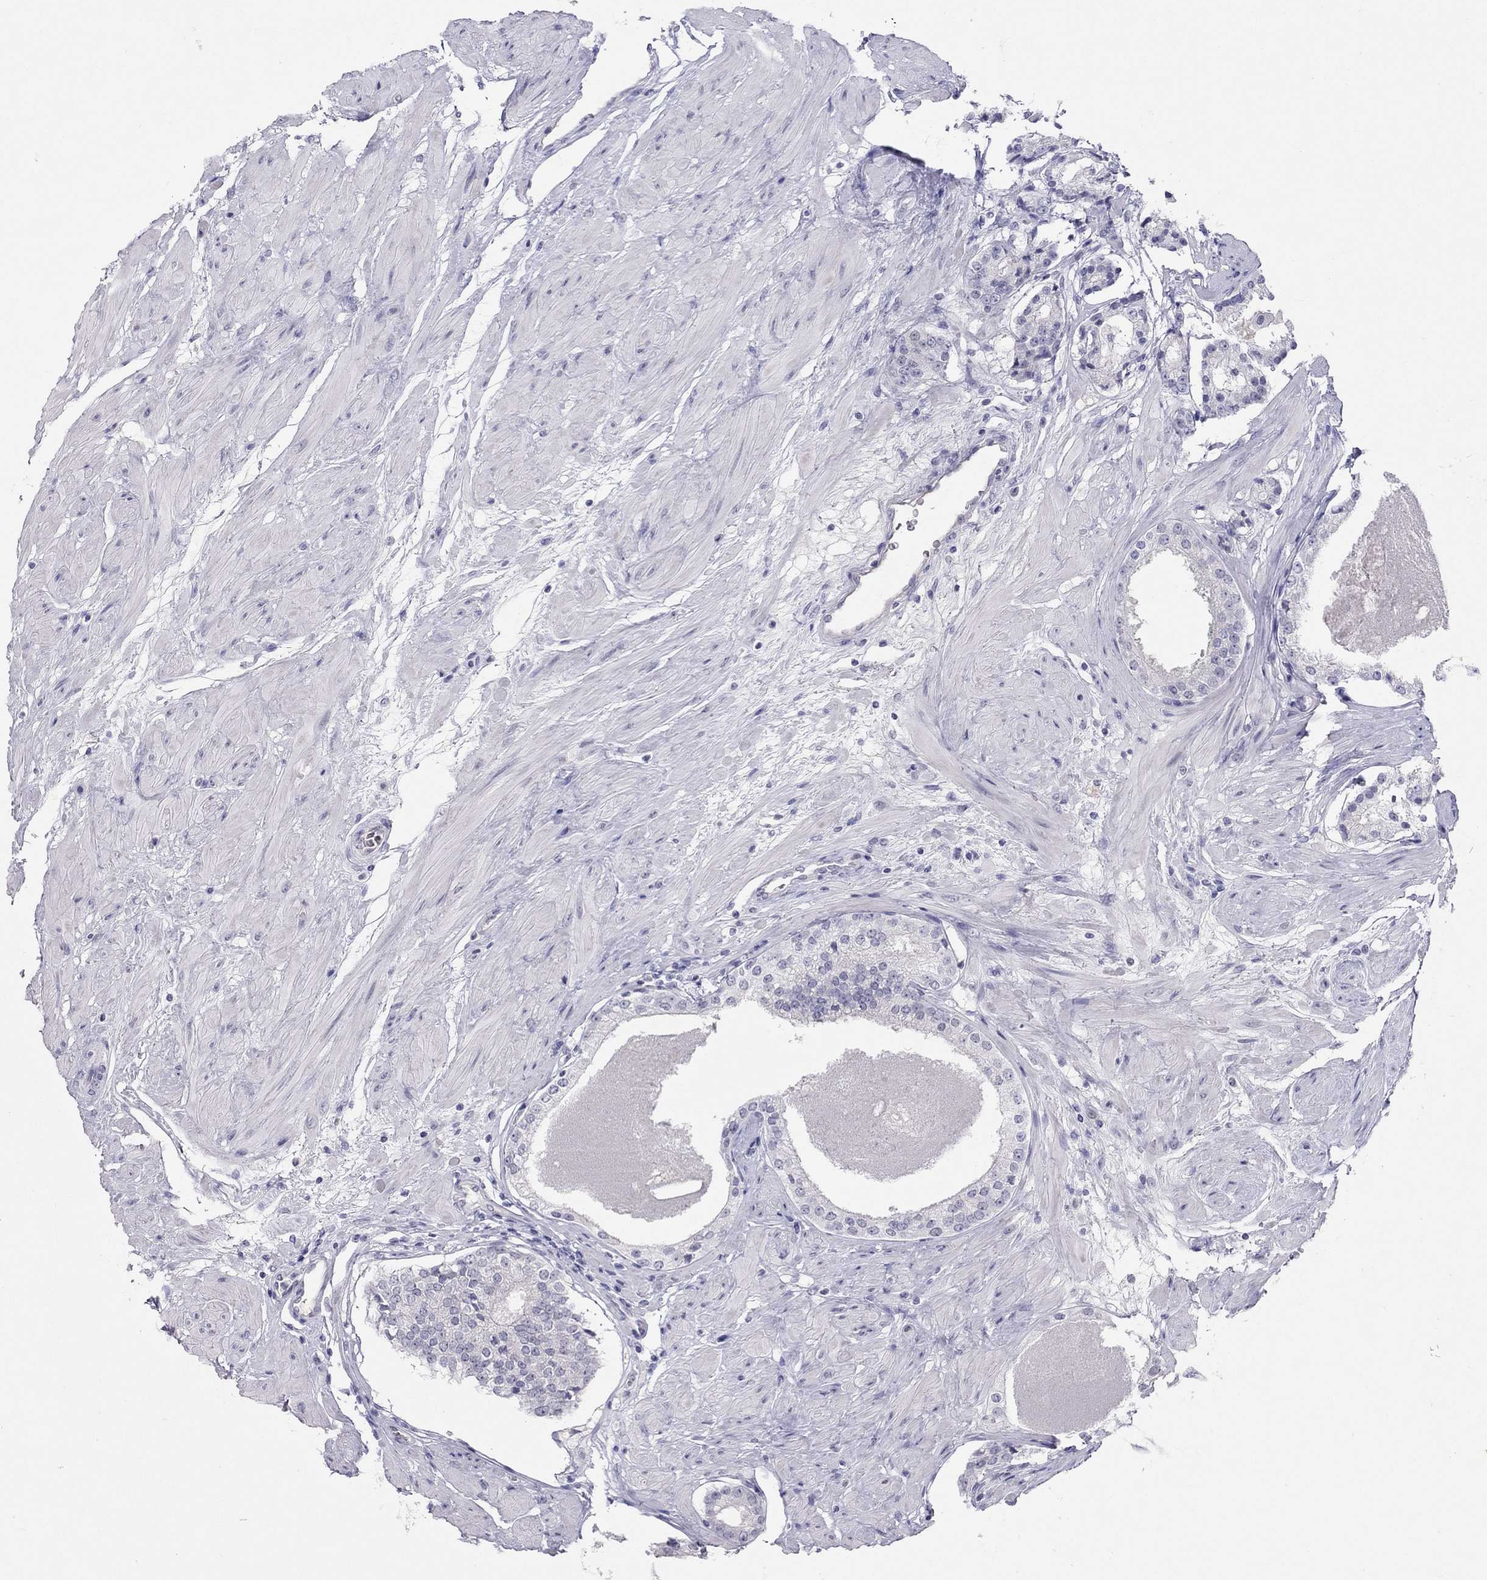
{"staining": {"intensity": "negative", "quantity": "none", "location": "none"}, "tissue": "prostate cancer", "cell_type": "Tumor cells", "image_type": "cancer", "snomed": [{"axis": "morphology", "description": "Adenocarcinoma, Low grade"}, {"axis": "topography", "description": "Prostate"}], "caption": "Immunohistochemical staining of prostate adenocarcinoma (low-grade) exhibits no significant expression in tumor cells.", "gene": "JHY", "patient": {"sex": "male", "age": 60}}